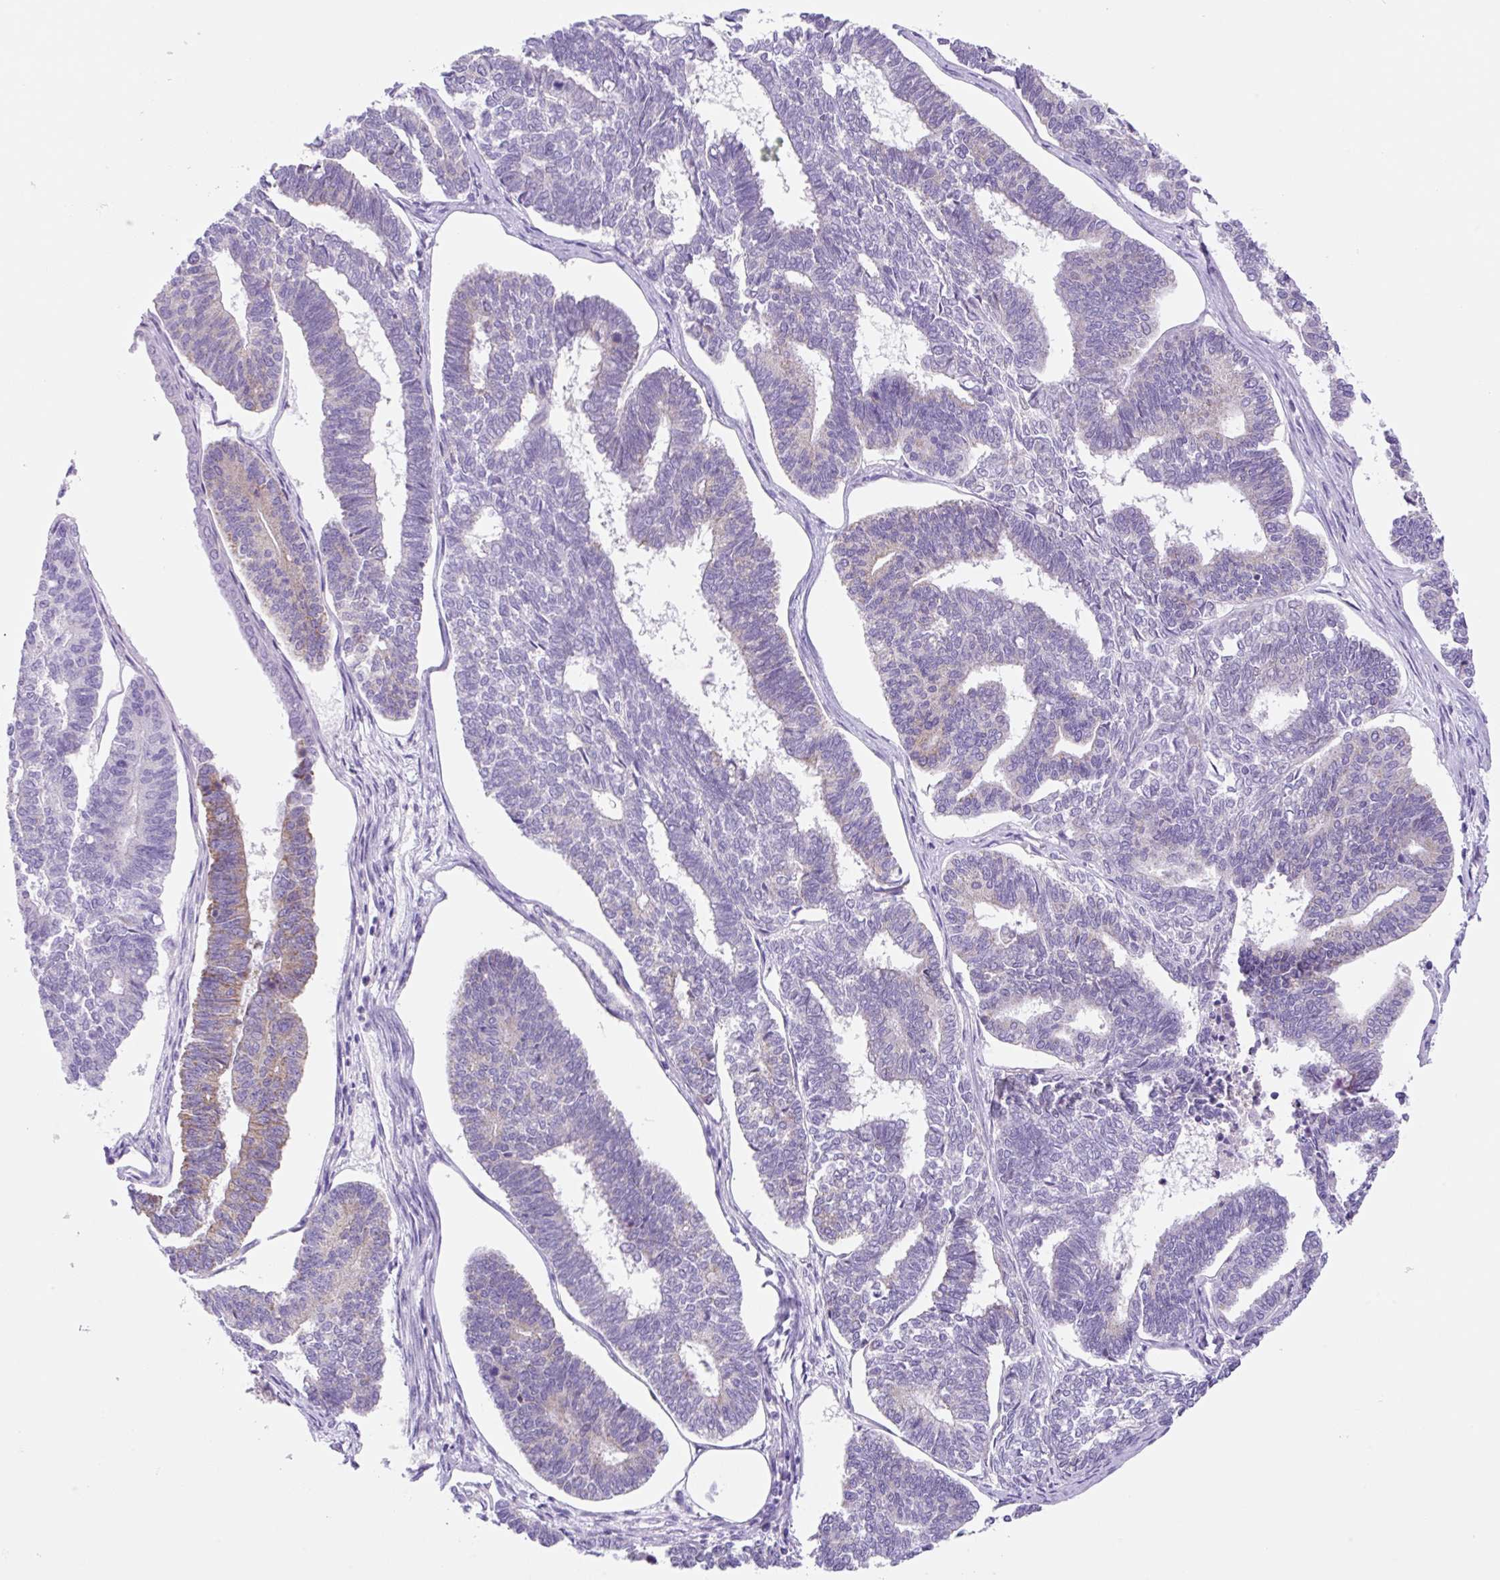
{"staining": {"intensity": "moderate", "quantity": "<25%", "location": "cytoplasmic/membranous"}, "tissue": "endometrial cancer", "cell_type": "Tumor cells", "image_type": "cancer", "snomed": [{"axis": "morphology", "description": "Adenocarcinoma, NOS"}, {"axis": "topography", "description": "Endometrium"}], "caption": "Tumor cells reveal moderate cytoplasmic/membranous staining in about <25% of cells in adenocarcinoma (endometrial). (Brightfield microscopy of DAB IHC at high magnification).", "gene": "CAMK2B", "patient": {"sex": "female", "age": 70}}